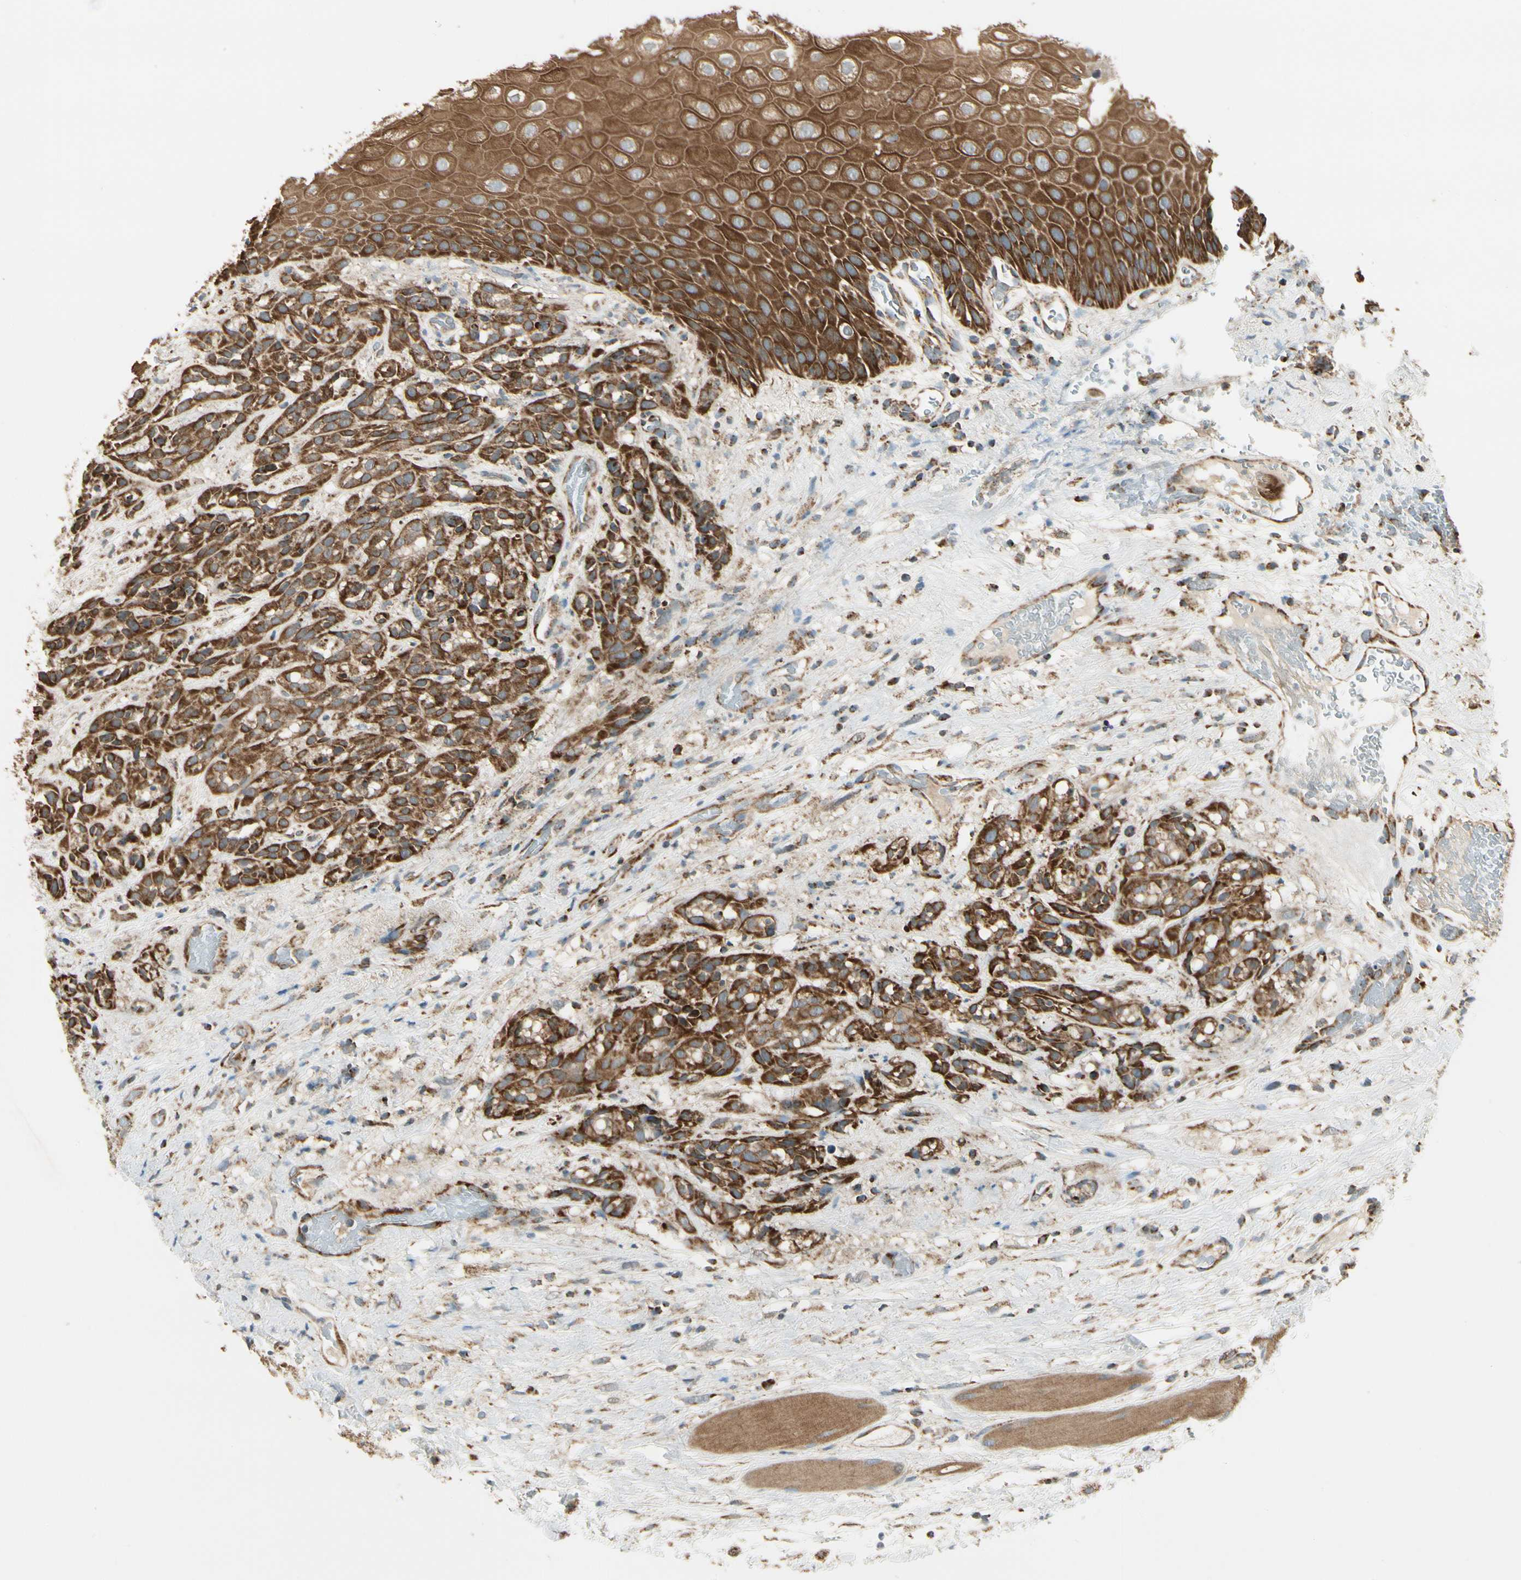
{"staining": {"intensity": "strong", "quantity": ">75%", "location": "cytoplasmic/membranous"}, "tissue": "head and neck cancer", "cell_type": "Tumor cells", "image_type": "cancer", "snomed": [{"axis": "morphology", "description": "Normal tissue, NOS"}, {"axis": "morphology", "description": "Squamous cell carcinoma, NOS"}, {"axis": "topography", "description": "Cartilage tissue"}, {"axis": "topography", "description": "Head-Neck"}], "caption": "IHC micrograph of neoplastic tissue: human head and neck cancer stained using IHC exhibits high levels of strong protein expression localized specifically in the cytoplasmic/membranous of tumor cells, appearing as a cytoplasmic/membranous brown color.", "gene": "EPHB3", "patient": {"sex": "male", "age": 62}}